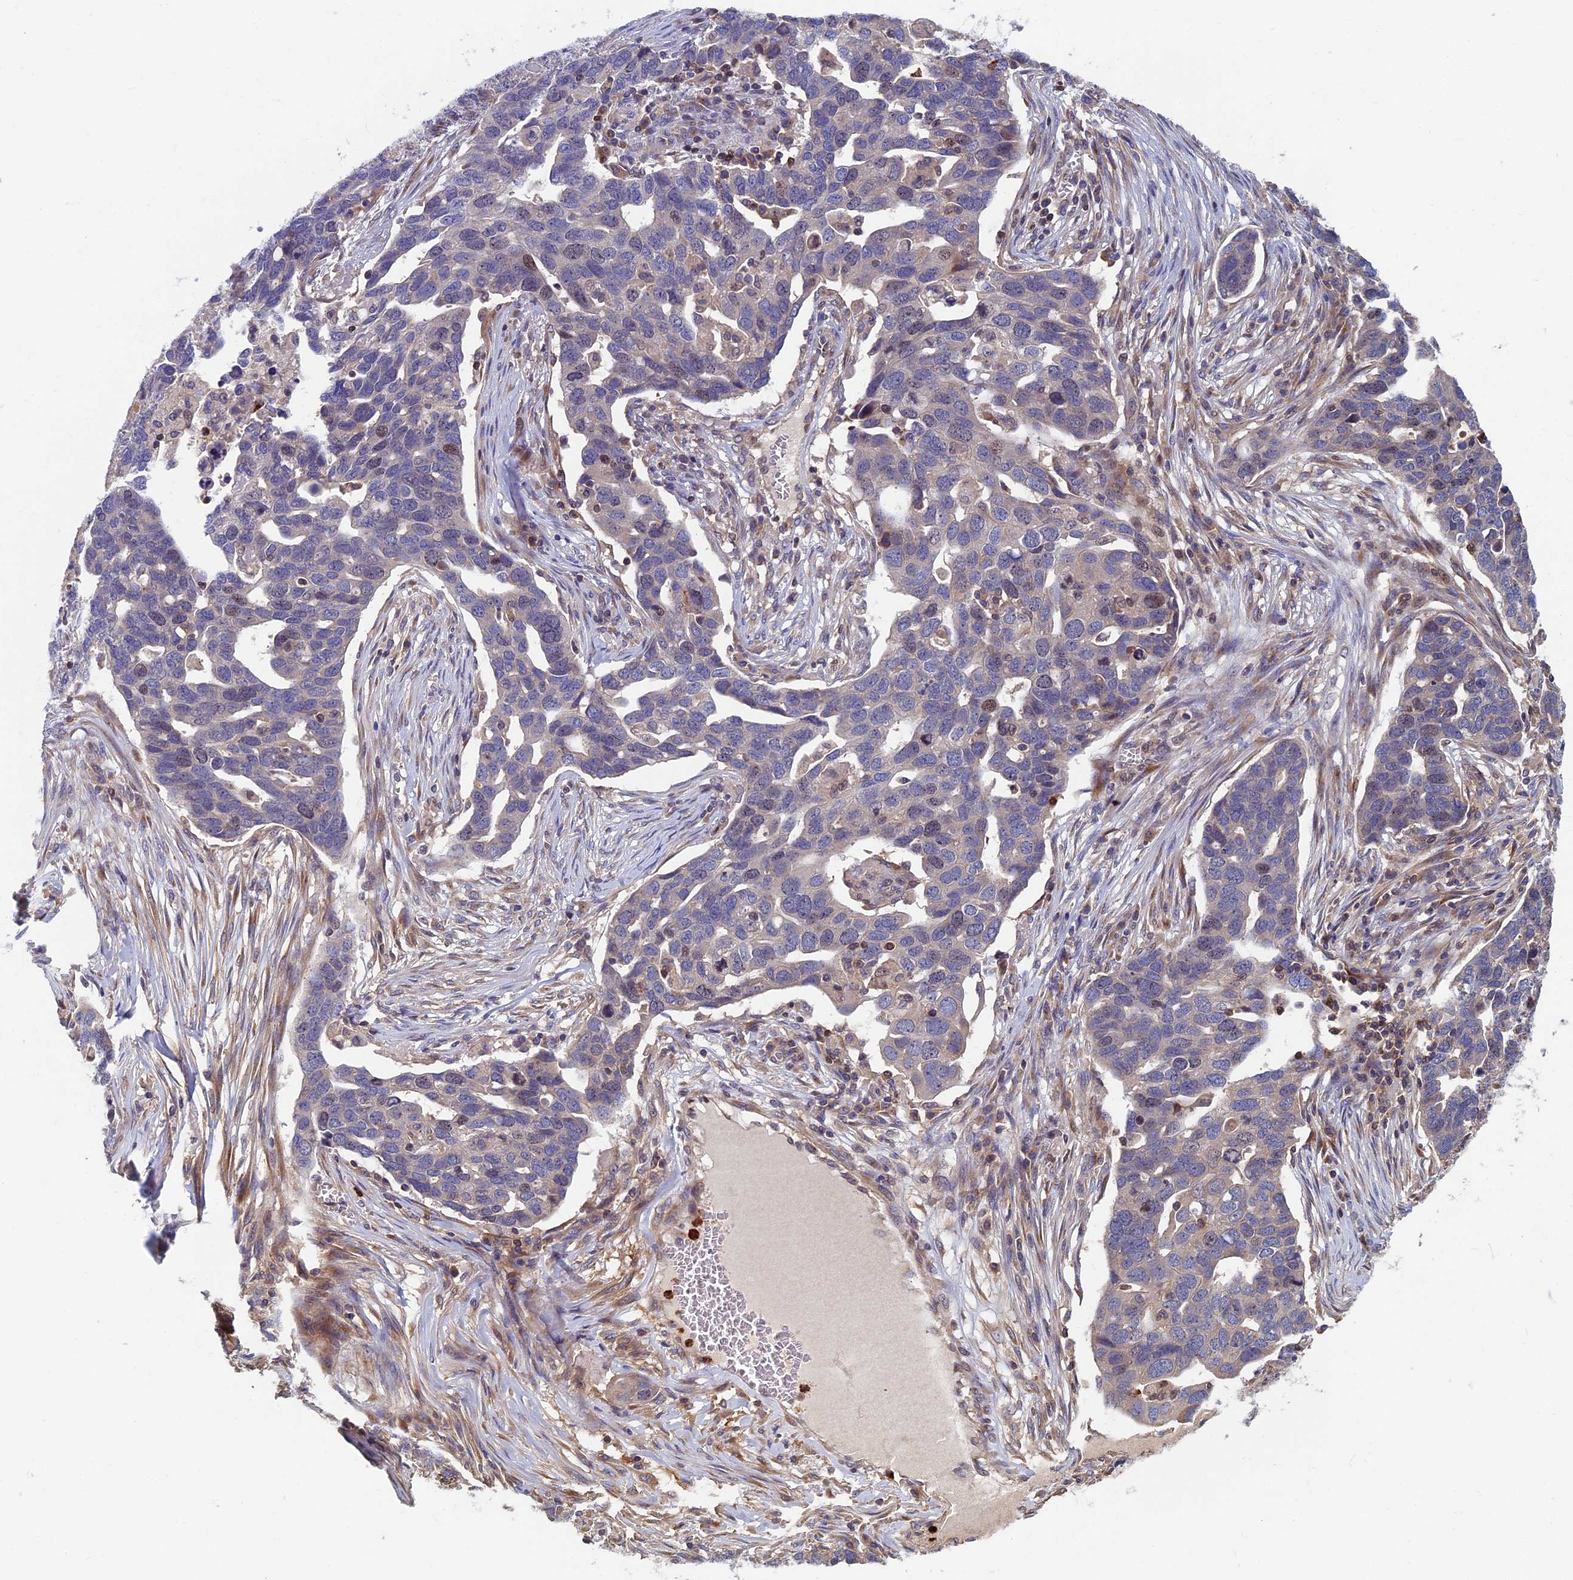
{"staining": {"intensity": "weak", "quantity": "<25%", "location": "nuclear"}, "tissue": "ovarian cancer", "cell_type": "Tumor cells", "image_type": "cancer", "snomed": [{"axis": "morphology", "description": "Cystadenocarcinoma, serous, NOS"}, {"axis": "topography", "description": "Ovary"}], "caption": "Protein analysis of ovarian serous cystadenocarcinoma displays no significant positivity in tumor cells. Brightfield microscopy of IHC stained with DAB (3,3'-diaminobenzidine) (brown) and hematoxylin (blue), captured at high magnification.", "gene": "TNK2", "patient": {"sex": "female", "age": 54}}